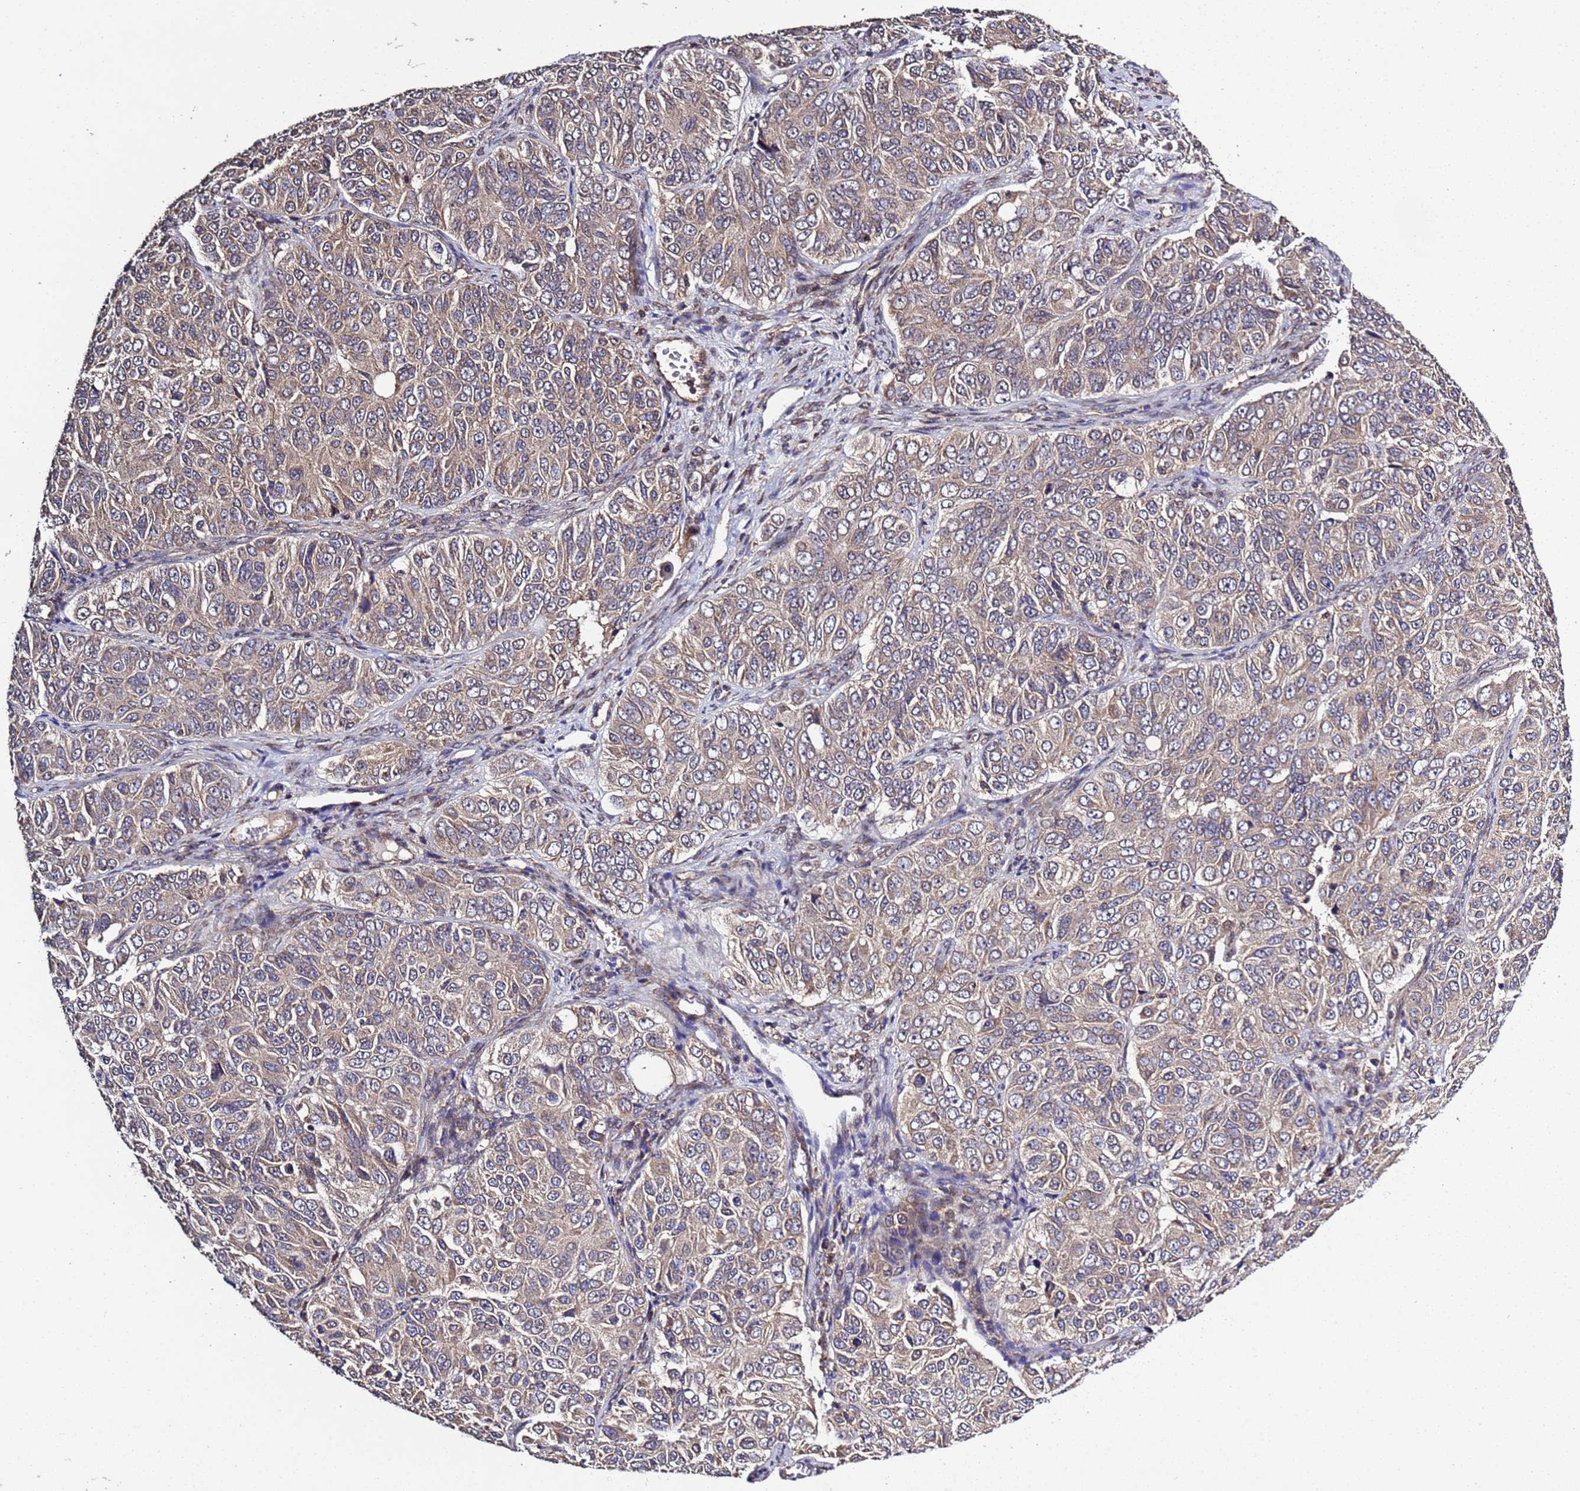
{"staining": {"intensity": "weak", "quantity": ">75%", "location": "cytoplasmic/membranous"}, "tissue": "ovarian cancer", "cell_type": "Tumor cells", "image_type": "cancer", "snomed": [{"axis": "morphology", "description": "Carcinoma, endometroid"}, {"axis": "topography", "description": "Ovary"}], "caption": "The histopathology image displays immunohistochemical staining of ovarian endometroid carcinoma. There is weak cytoplasmic/membranous expression is appreciated in approximately >75% of tumor cells.", "gene": "P2RX7", "patient": {"sex": "female", "age": 51}}